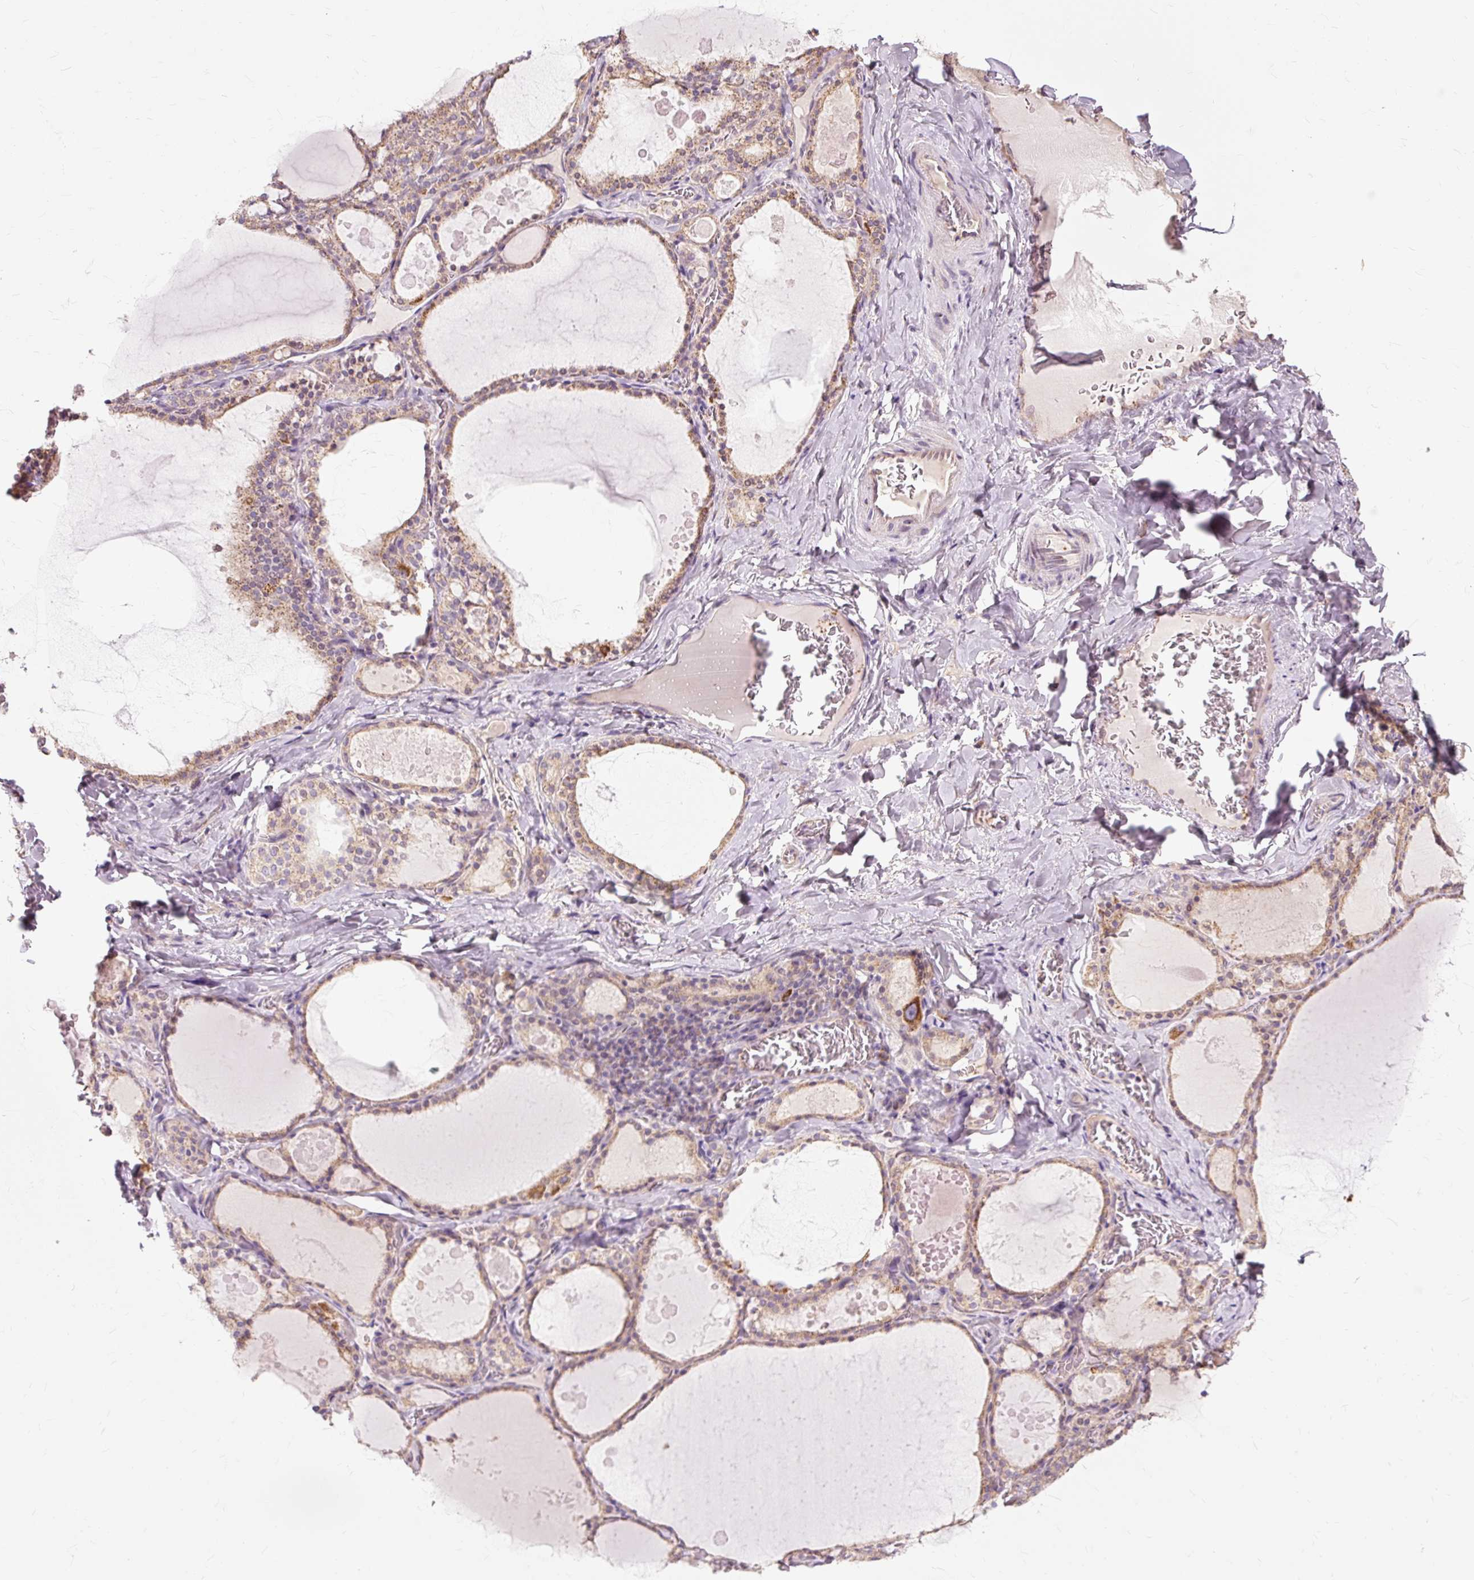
{"staining": {"intensity": "moderate", "quantity": ">75%", "location": "cytoplasmic/membranous"}, "tissue": "thyroid gland", "cell_type": "Glandular cells", "image_type": "normal", "snomed": [{"axis": "morphology", "description": "Normal tissue, NOS"}, {"axis": "topography", "description": "Thyroid gland"}], "caption": "Immunohistochemical staining of normal human thyroid gland shows moderate cytoplasmic/membranous protein expression in approximately >75% of glandular cells. (DAB IHC, brown staining for protein, blue staining for nuclei).", "gene": "PDZD2", "patient": {"sex": "male", "age": 56}}